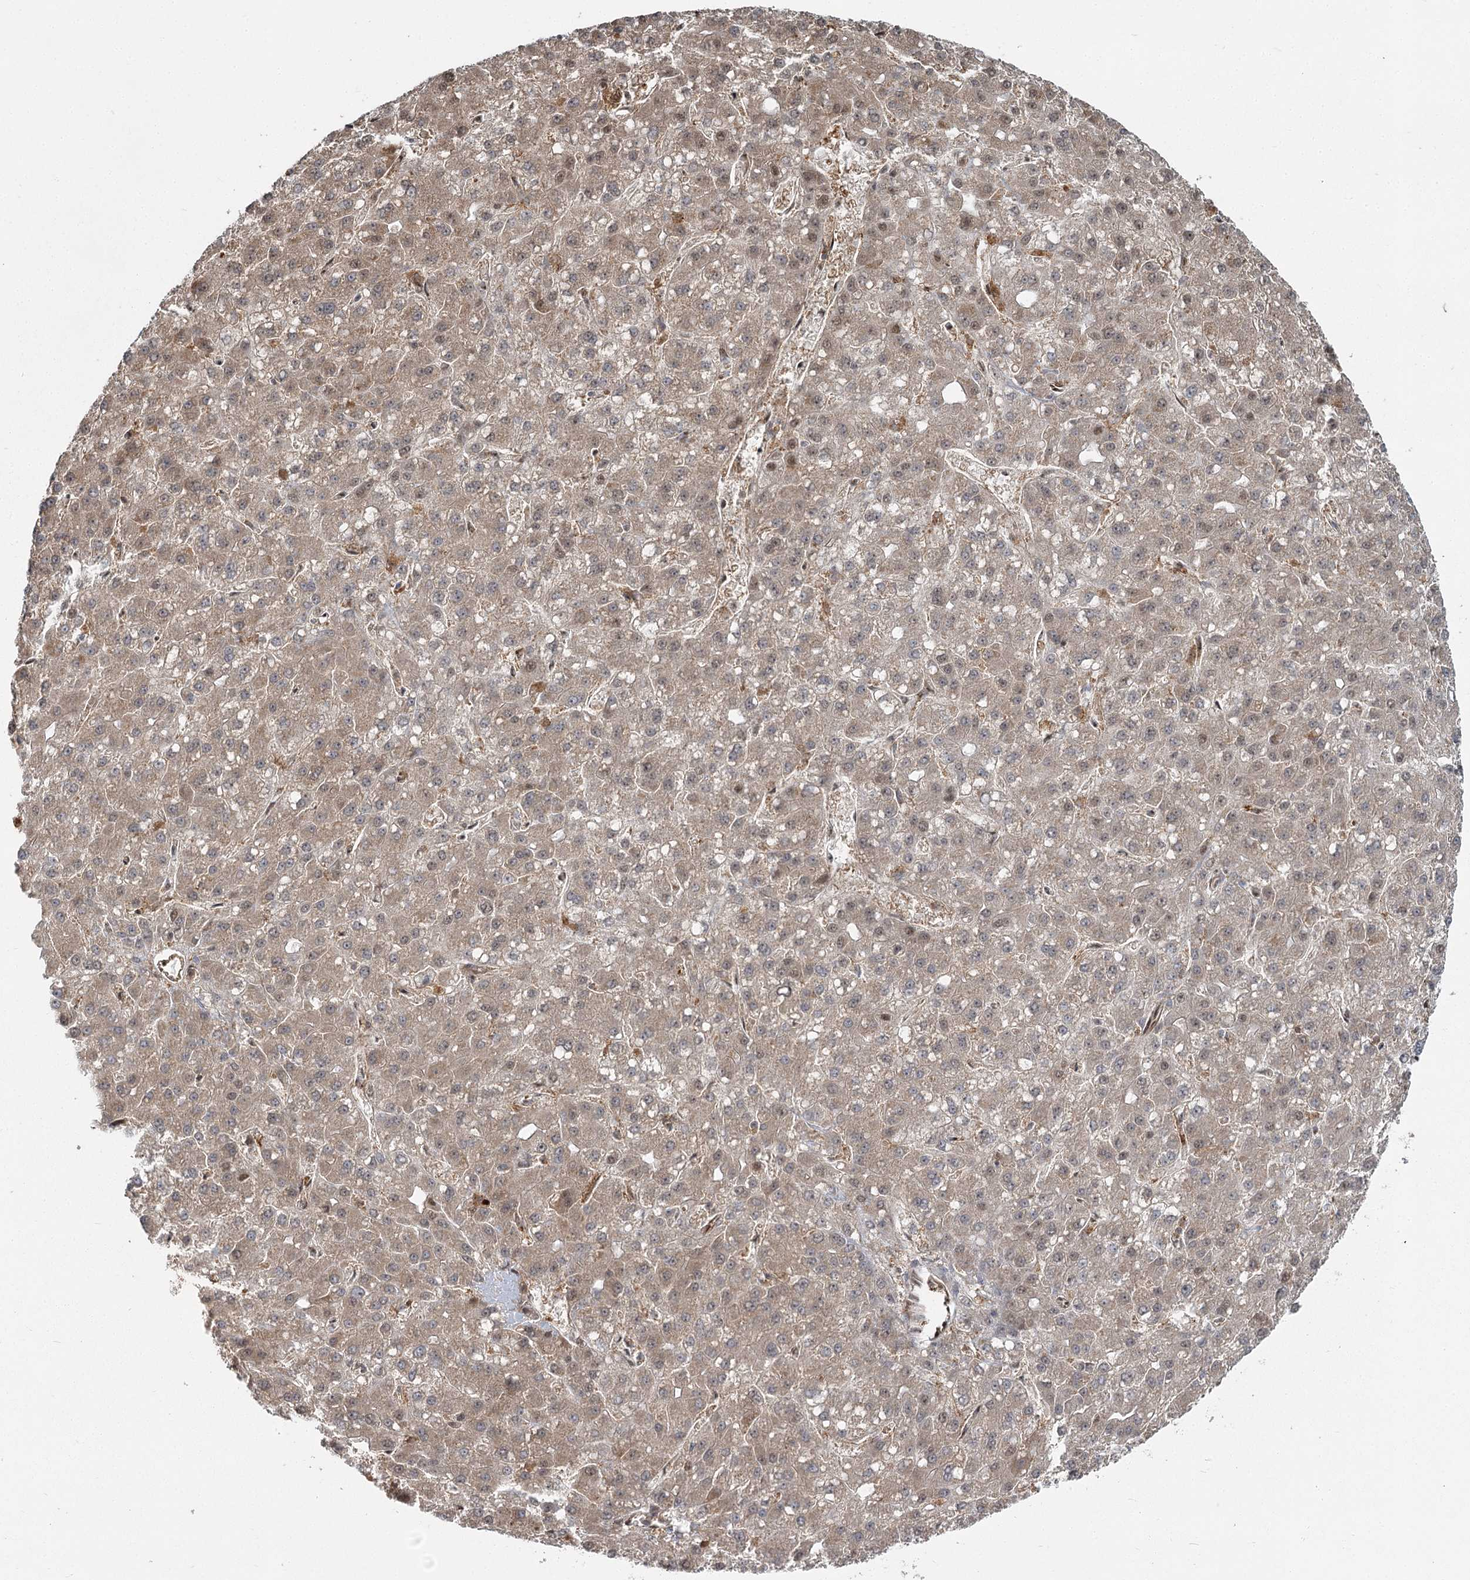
{"staining": {"intensity": "weak", "quantity": ">75%", "location": "cytoplasmic/membranous,nuclear"}, "tissue": "liver cancer", "cell_type": "Tumor cells", "image_type": "cancer", "snomed": [{"axis": "morphology", "description": "Carcinoma, Hepatocellular, NOS"}, {"axis": "topography", "description": "Liver"}], "caption": "Human liver hepatocellular carcinoma stained with a protein marker shows weak staining in tumor cells.", "gene": "THNSL1", "patient": {"sex": "male", "age": 67}}